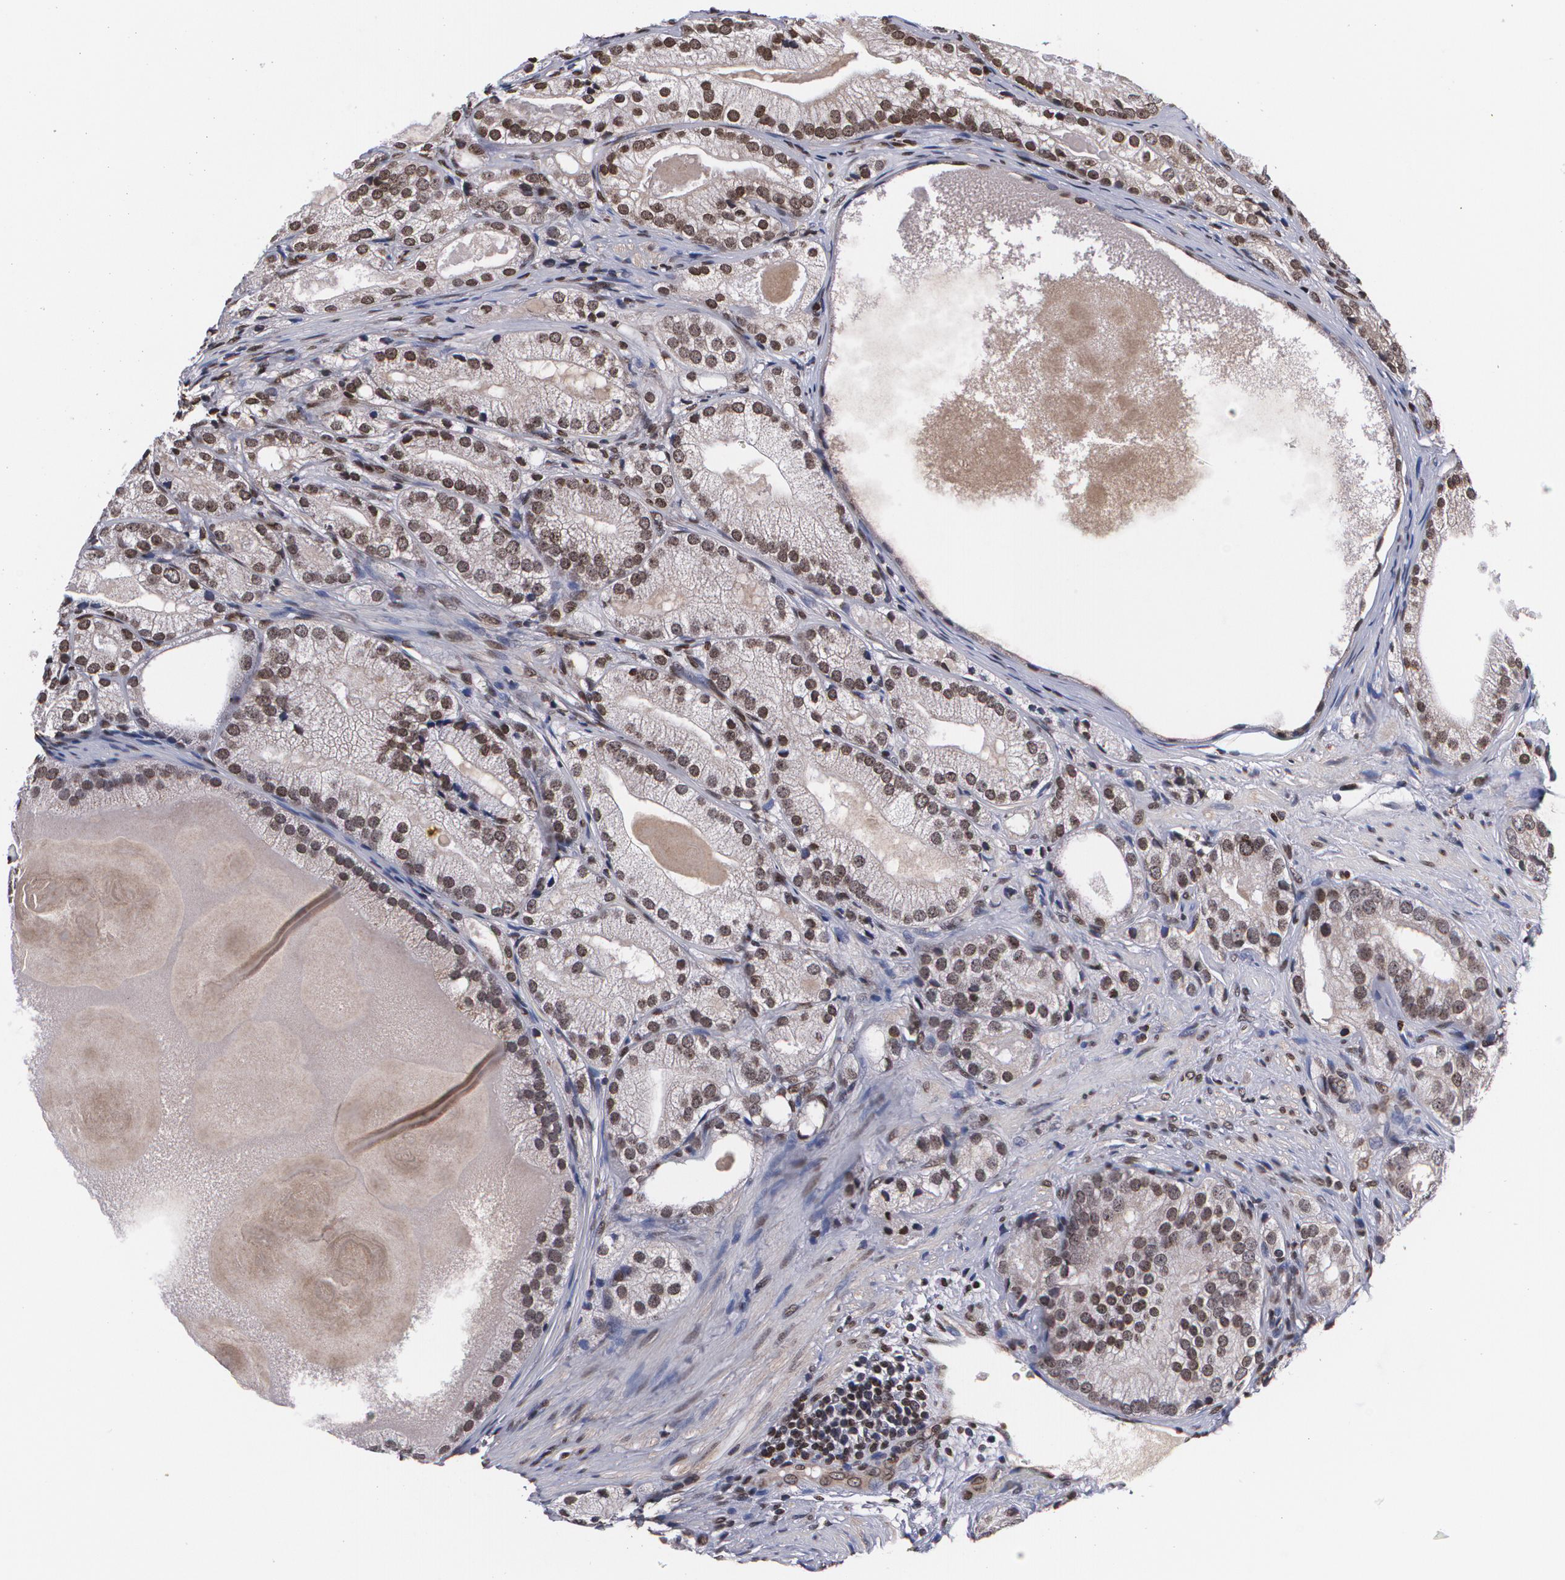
{"staining": {"intensity": "weak", "quantity": "25%-75%", "location": "cytoplasmic/membranous,nuclear"}, "tissue": "prostate cancer", "cell_type": "Tumor cells", "image_type": "cancer", "snomed": [{"axis": "morphology", "description": "Adenocarcinoma, Low grade"}, {"axis": "topography", "description": "Prostate"}], "caption": "A low amount of weak cytoplasmic/membranous and nuclear expression is identified in approximately 25%-75% of tumor cells in adenocarcinoma (low-grade) (prostate) tissue.", "gene": "MVP", "patient": {"sex": "male", "age": 69}}